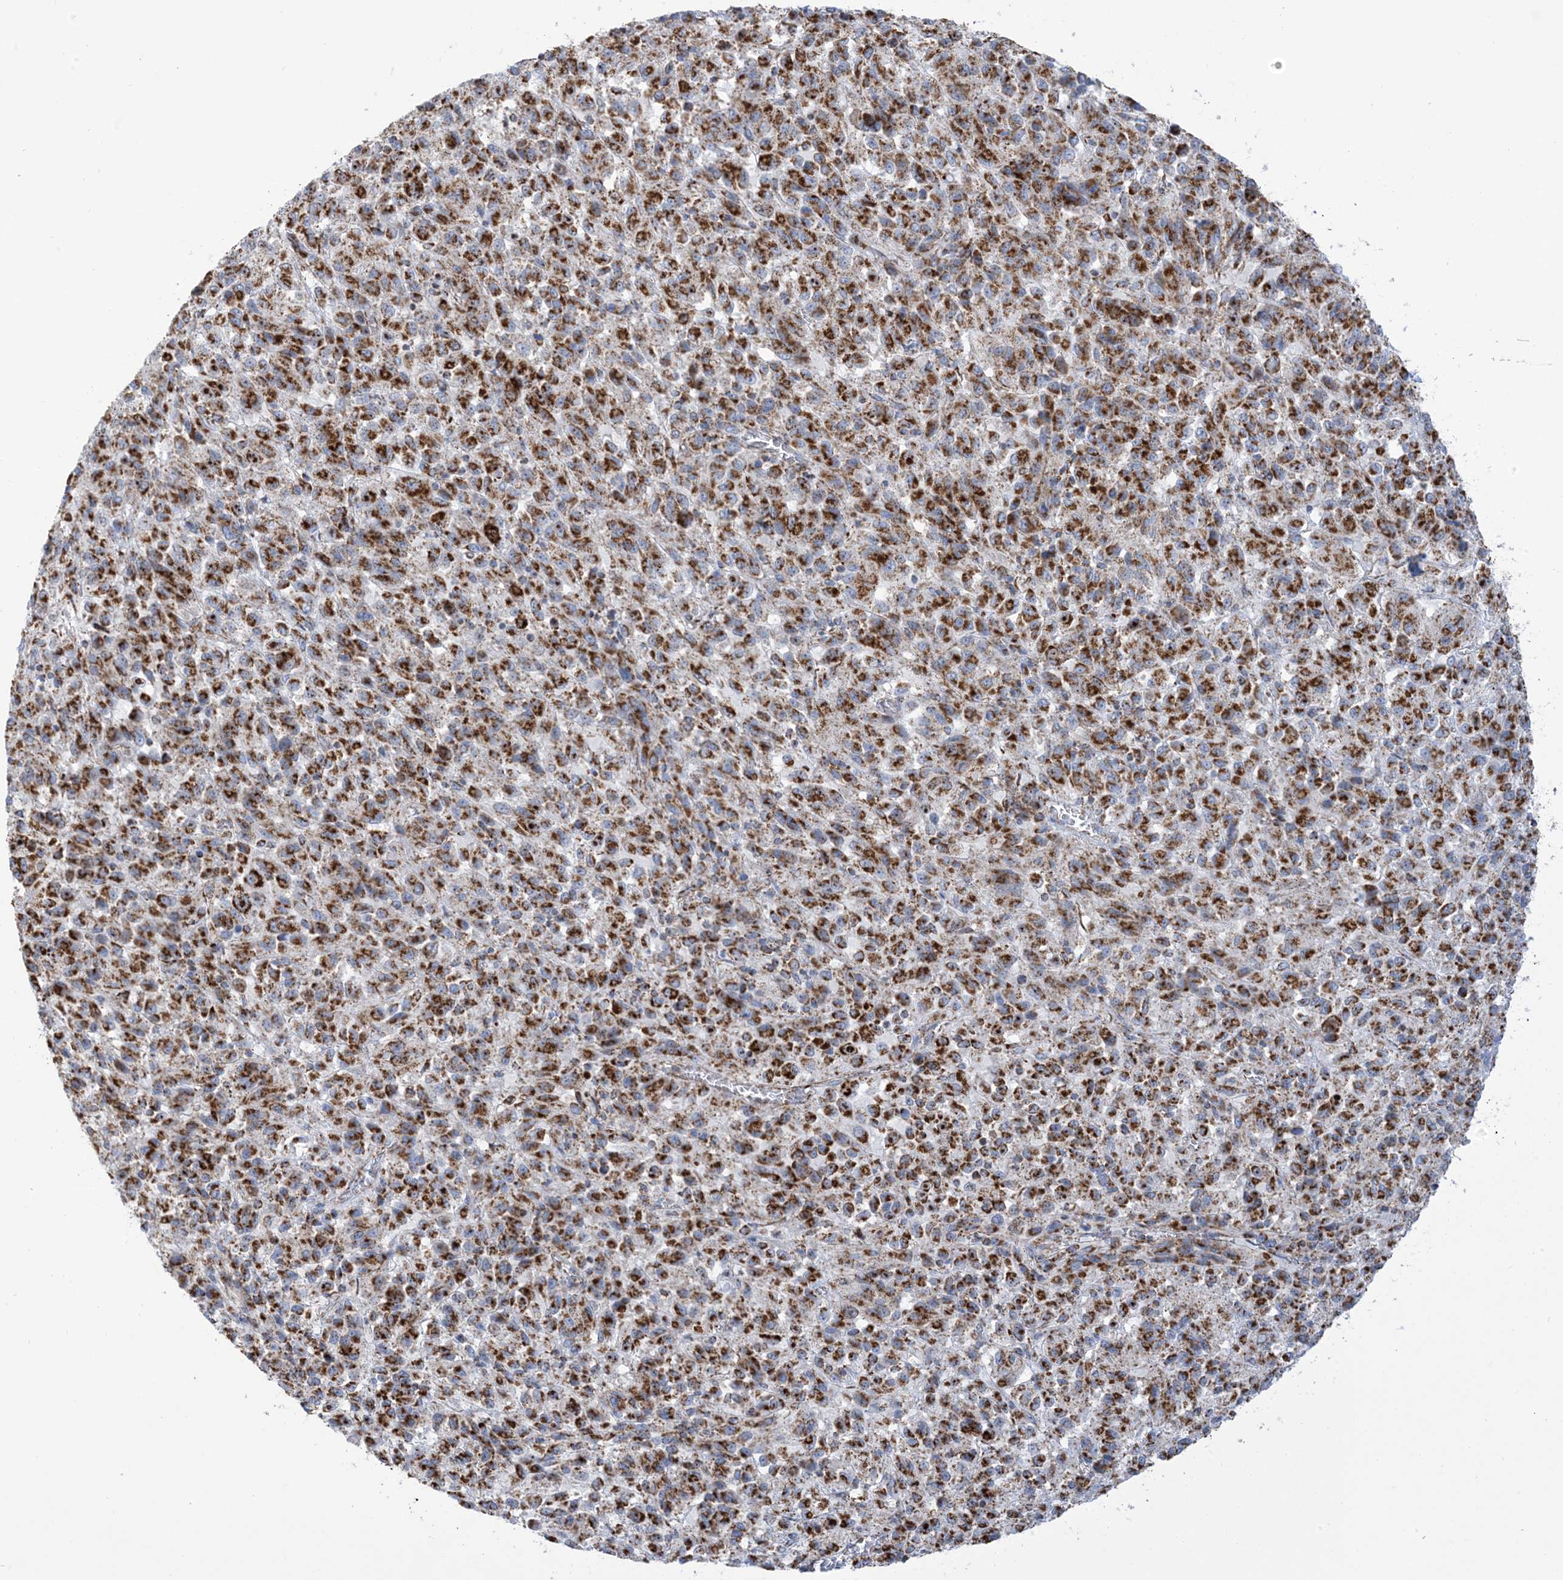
{"staining": {"intensity": "strong", "quantity": ">75%", "location": "cytoplasmic/membranous"}, "tissue": "melanoma", "cell_type": "Tumor cells", "image_type": "cancer", "snomed": [{"axis": "morphology", "description": "Malignant melanoma, Metastatic site"}, {"axis": "topography", "description": "Lung"}], "caption": "The image shows a brown stain indicating the presence of a protein in the cytoplasmic/membranous of tumor cells in malignant melanoma (metastatic site).", "gene": "SAMM50", "patient": {"sex": "male", "age": 64}}